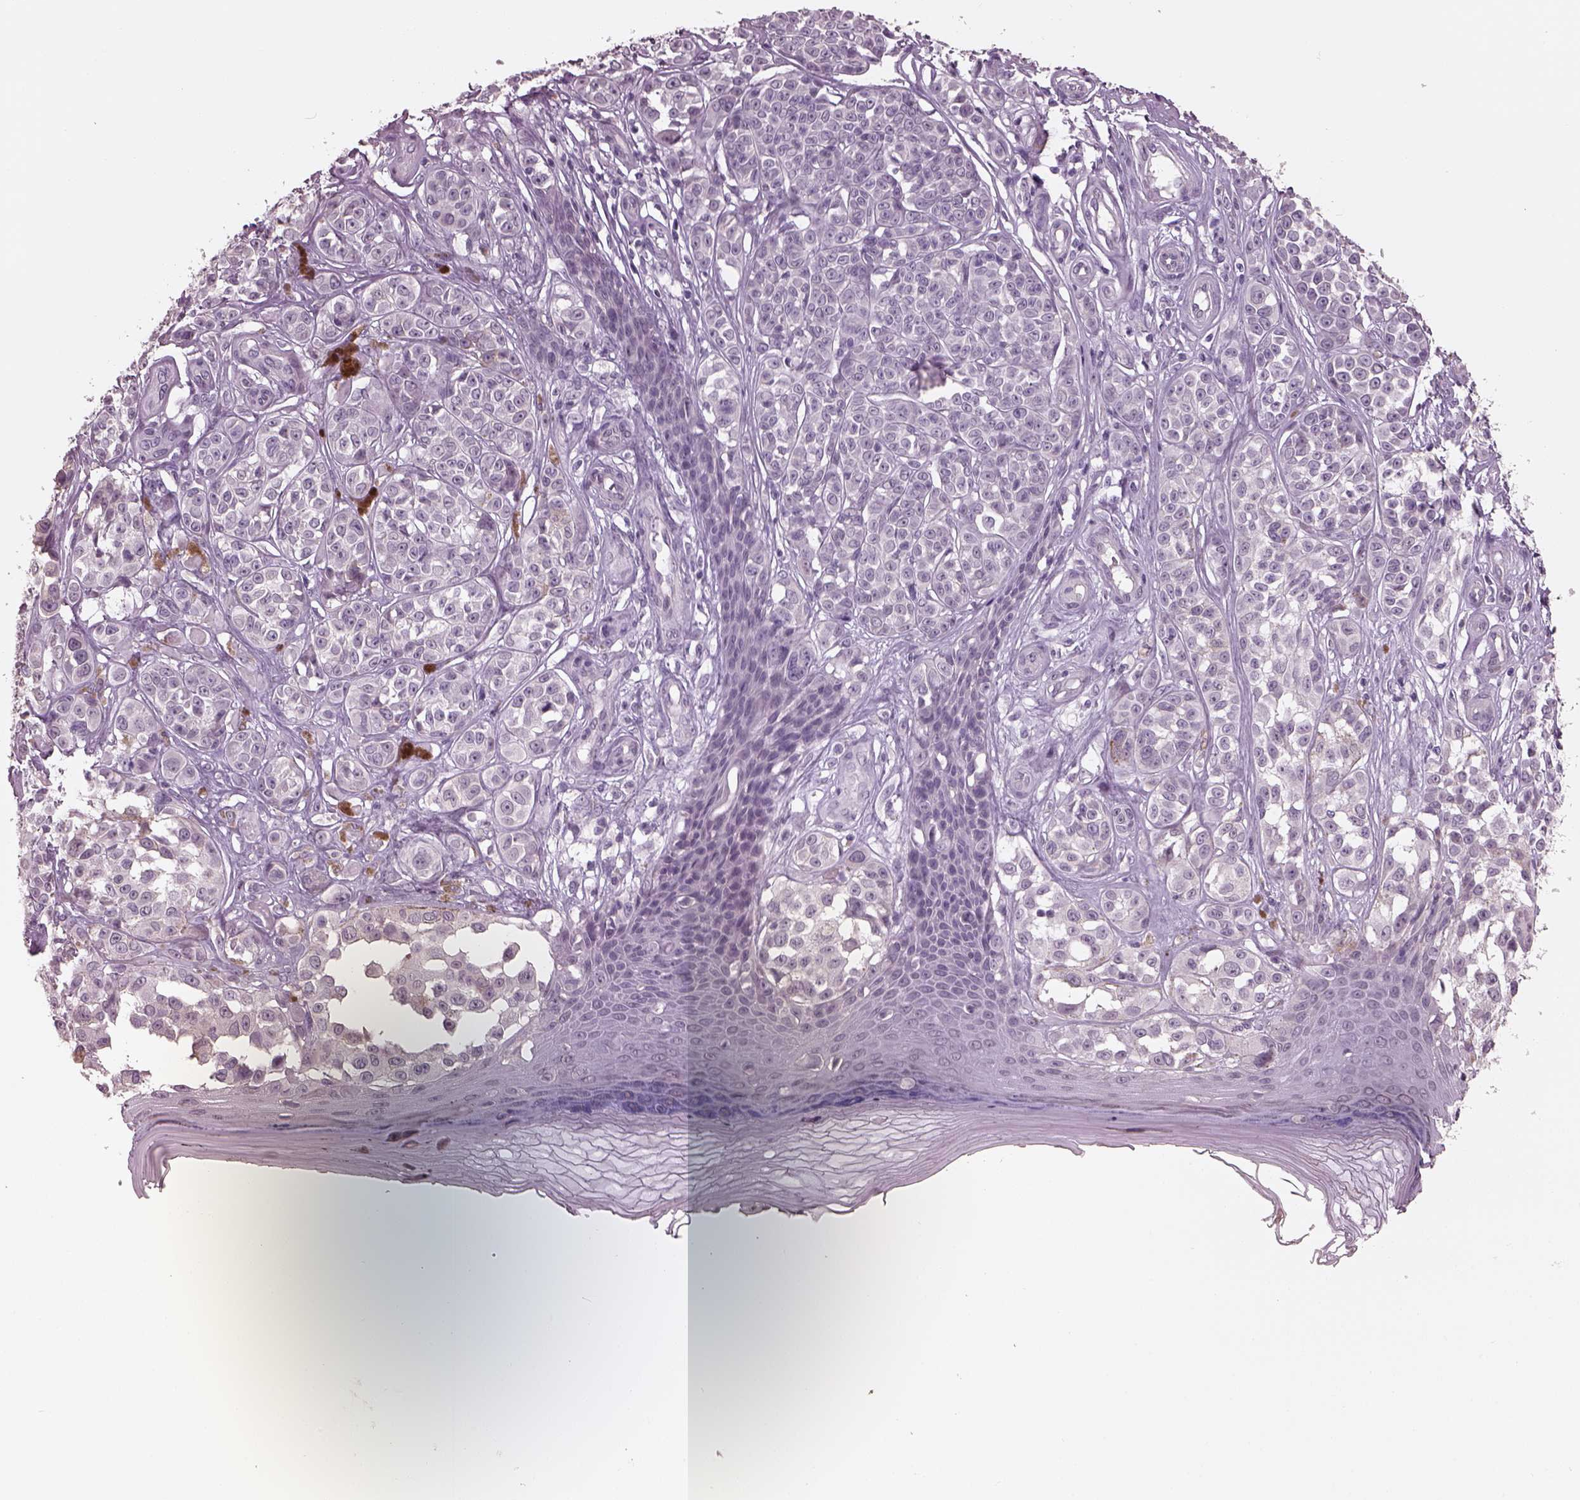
{"staining": {"intensity": "negative", "quantity": "none", "location": "none"}, "tissue": "melanoma", "cell_type": "Tumor cells", "image_type": "cancer", "snomed": [{"axis": "morphology", "description": "Malignant melanoma, NOS"}, {"axis": "topography", "description": "Skin"}], "caption": "Tumor cells are negative for protein expression in human melanoma. (DAB (3,3'-diaminobenzidine) immunohistochemistry with hematoxylin counter stain).", "gene": "OPTC", "patient": {"sex": "female", "age": 90}}